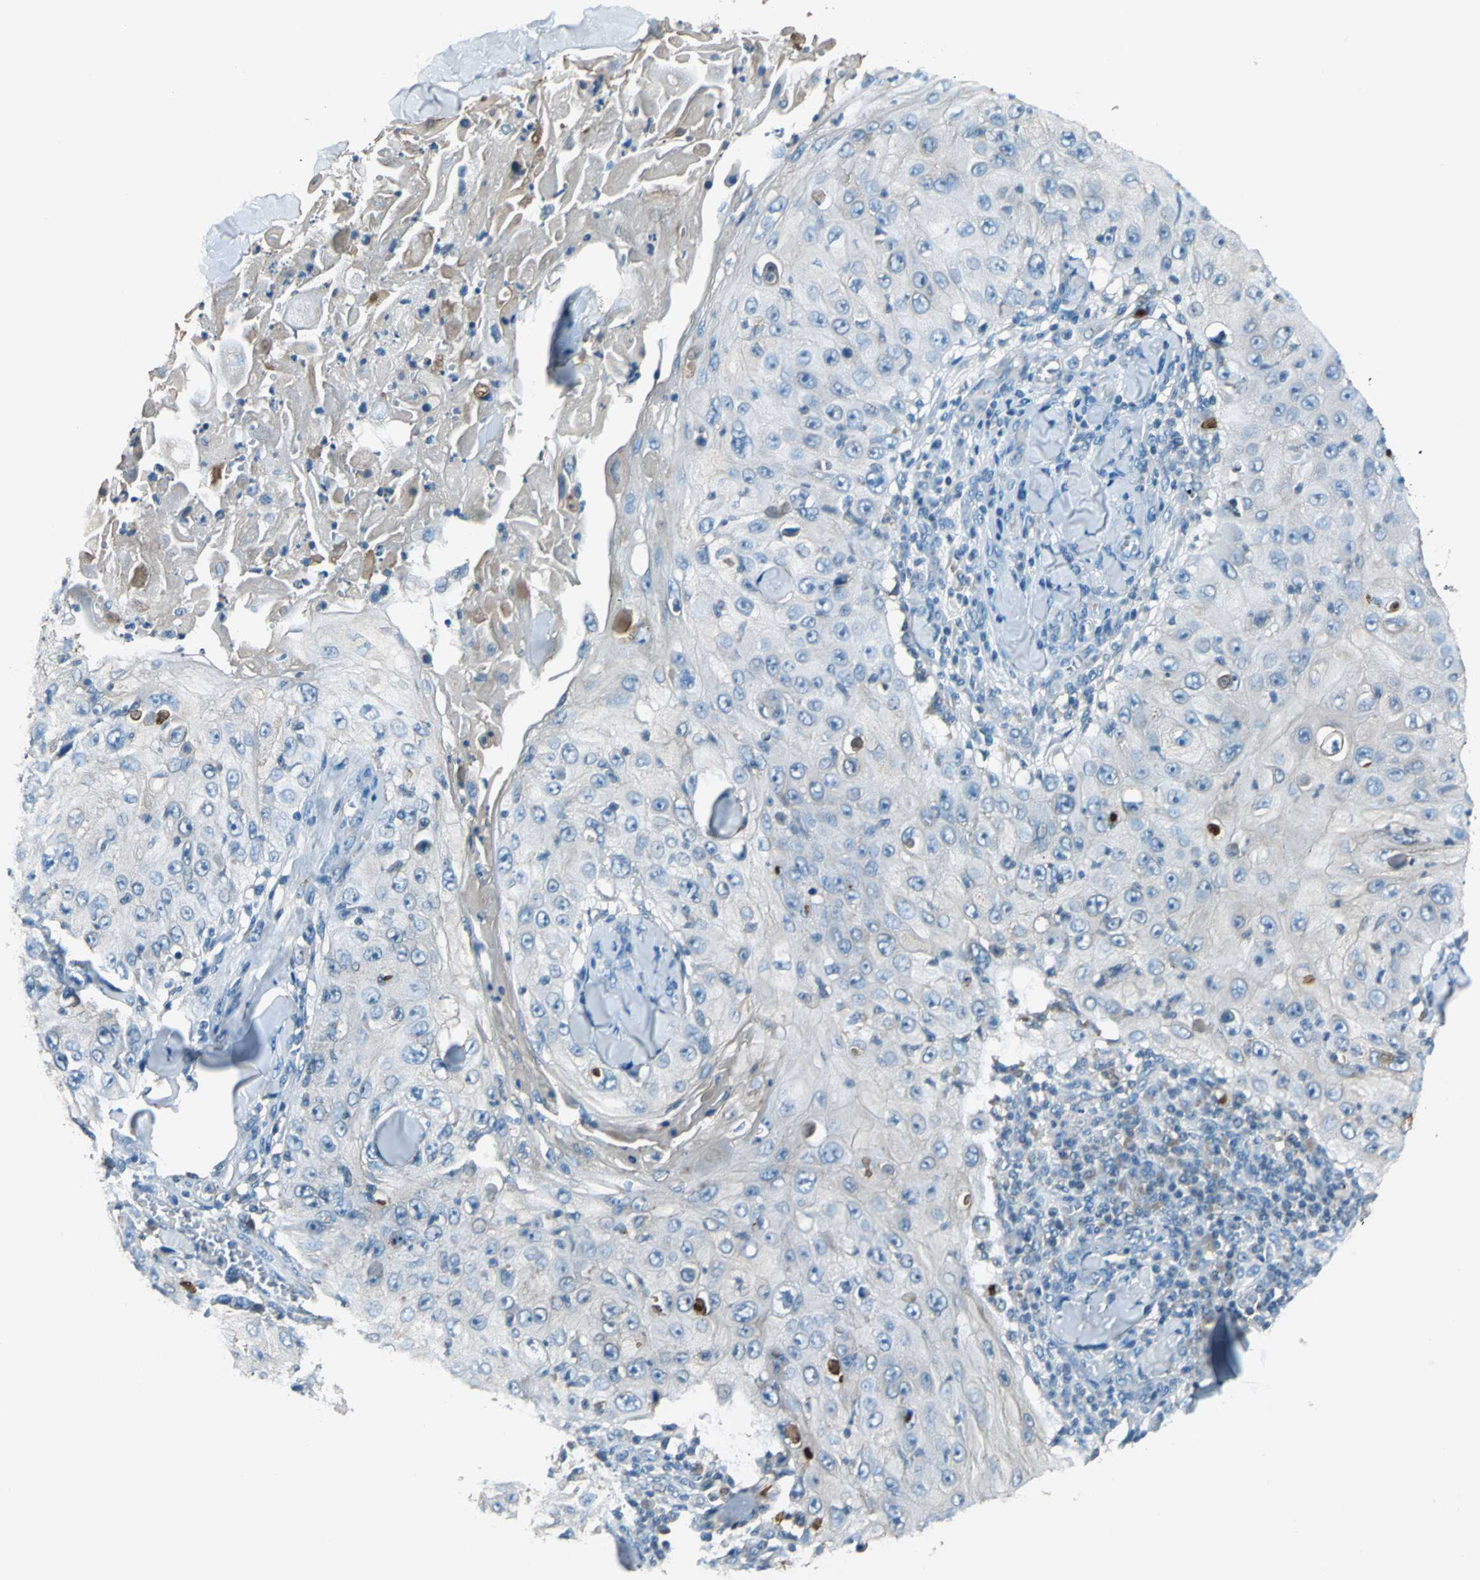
{"staining": {"intensity": "negative", "quantity": "none", "location": "none"}, "tissue": "skin cancer", "cell_type": "Tumor cells", "image_type": "cancer", "snomed": [{"axis": "morphology", "description": "Squamous cell carcinoma, NOS"}, {"axis": "topography", "description": "Skin"}], "caption": "Skin cancer (squamous cell carcinoma) was stained to show a protein in brown. There is no significant expression in tumor cells.", "gene": "PRKCA", "patient": {"sex": "male", "age": 86}}